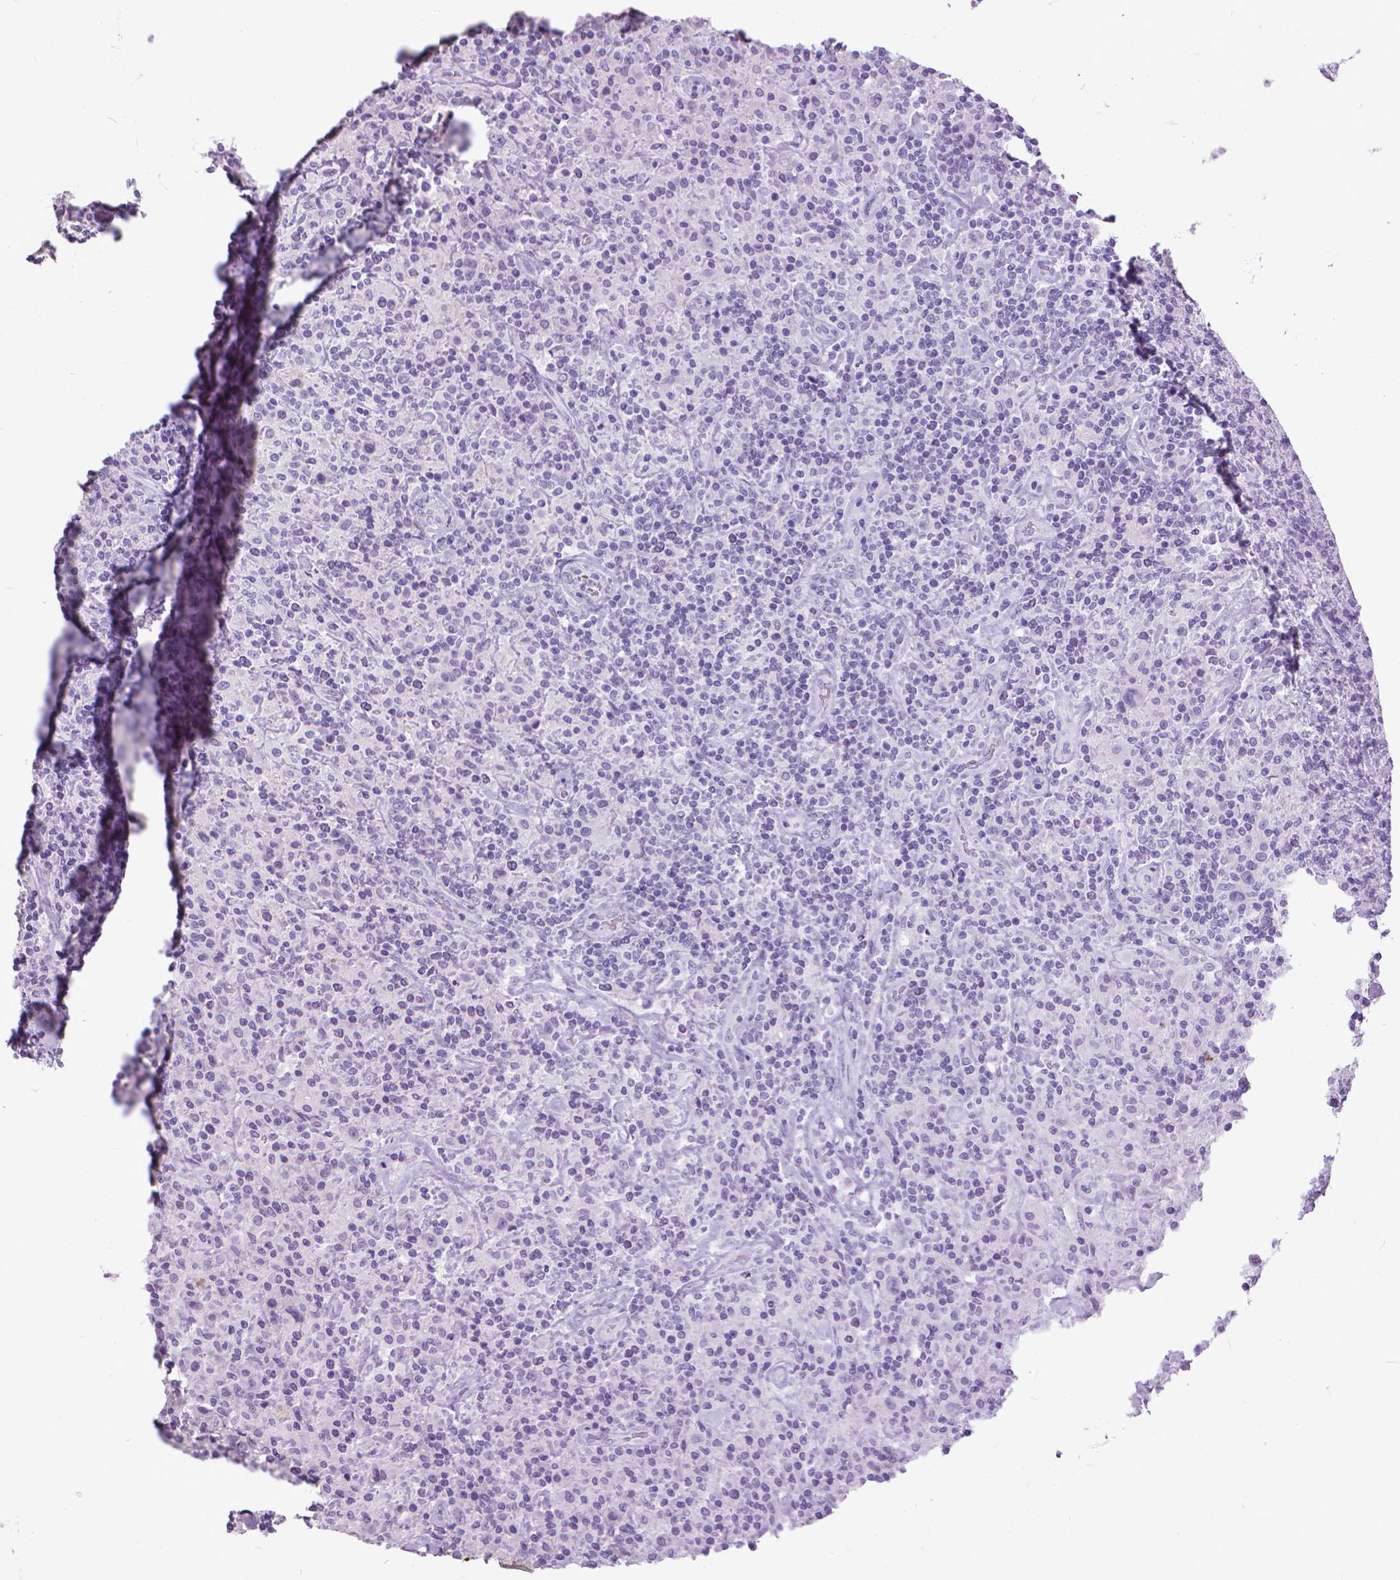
{"staining": {"intensity": "negative", "quantity": "none", "location": "none"}, "tissue": "lymphoma", "cell_type": "Tumor cells", "image_type": "cancer", "snomed": [{"axis": "morphology", "description": "Hodgkin's disease, NOS"}, {"axis": "topography", "description": "Lymph node"}], "caption": "IHC image of neoplastic tissue: Hodgkin's disease stained with DAB displays no significant protein positivity in tumor cells. Nuclei are stained in blue.", "gene": "KRT5", "patient": {"sex": "male", "age": 70}}